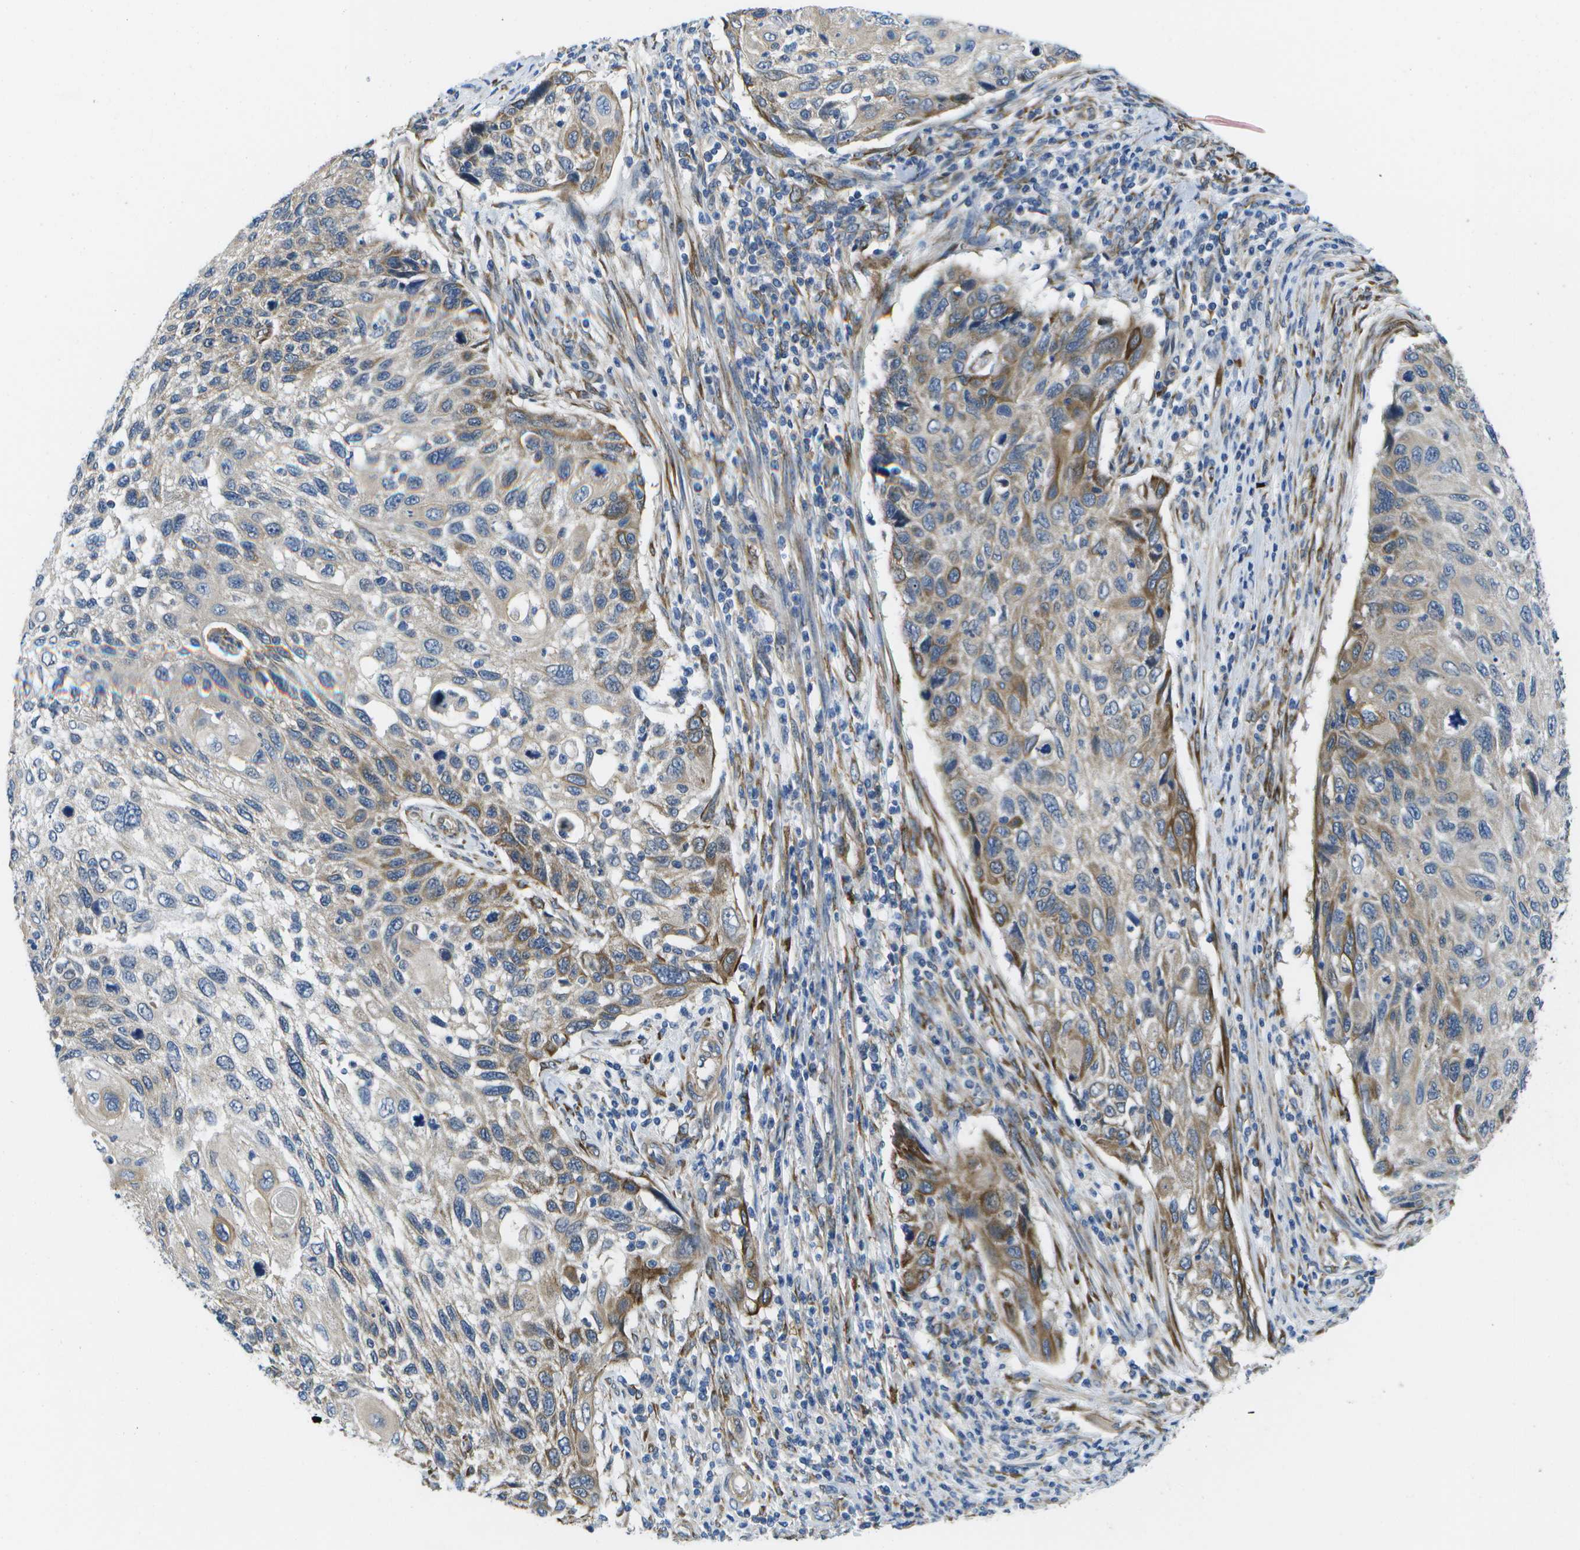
{"staining": {"intensity": "moderate", "quantity": "<25%", "location": "cytoplasmic/membranous"}, "tissue": "cervical cancer", "cell_type": "Tumor cells", "image_type": "cancer", "snomed": [{"axis": "morphology", "description": "Squamous cell carcinoma, NOS"}, {"axis": "topography", "description": "Cervix"}], "caption": "Squamous cell carcinoma (cervical) was stained to show a protein in brown. There is low levels of moderate cytoplasmic/membranous expression in approximately <25% of tumor cells.", "gene": "P3H1", "patient": {"sex": "female", "age": 70}}